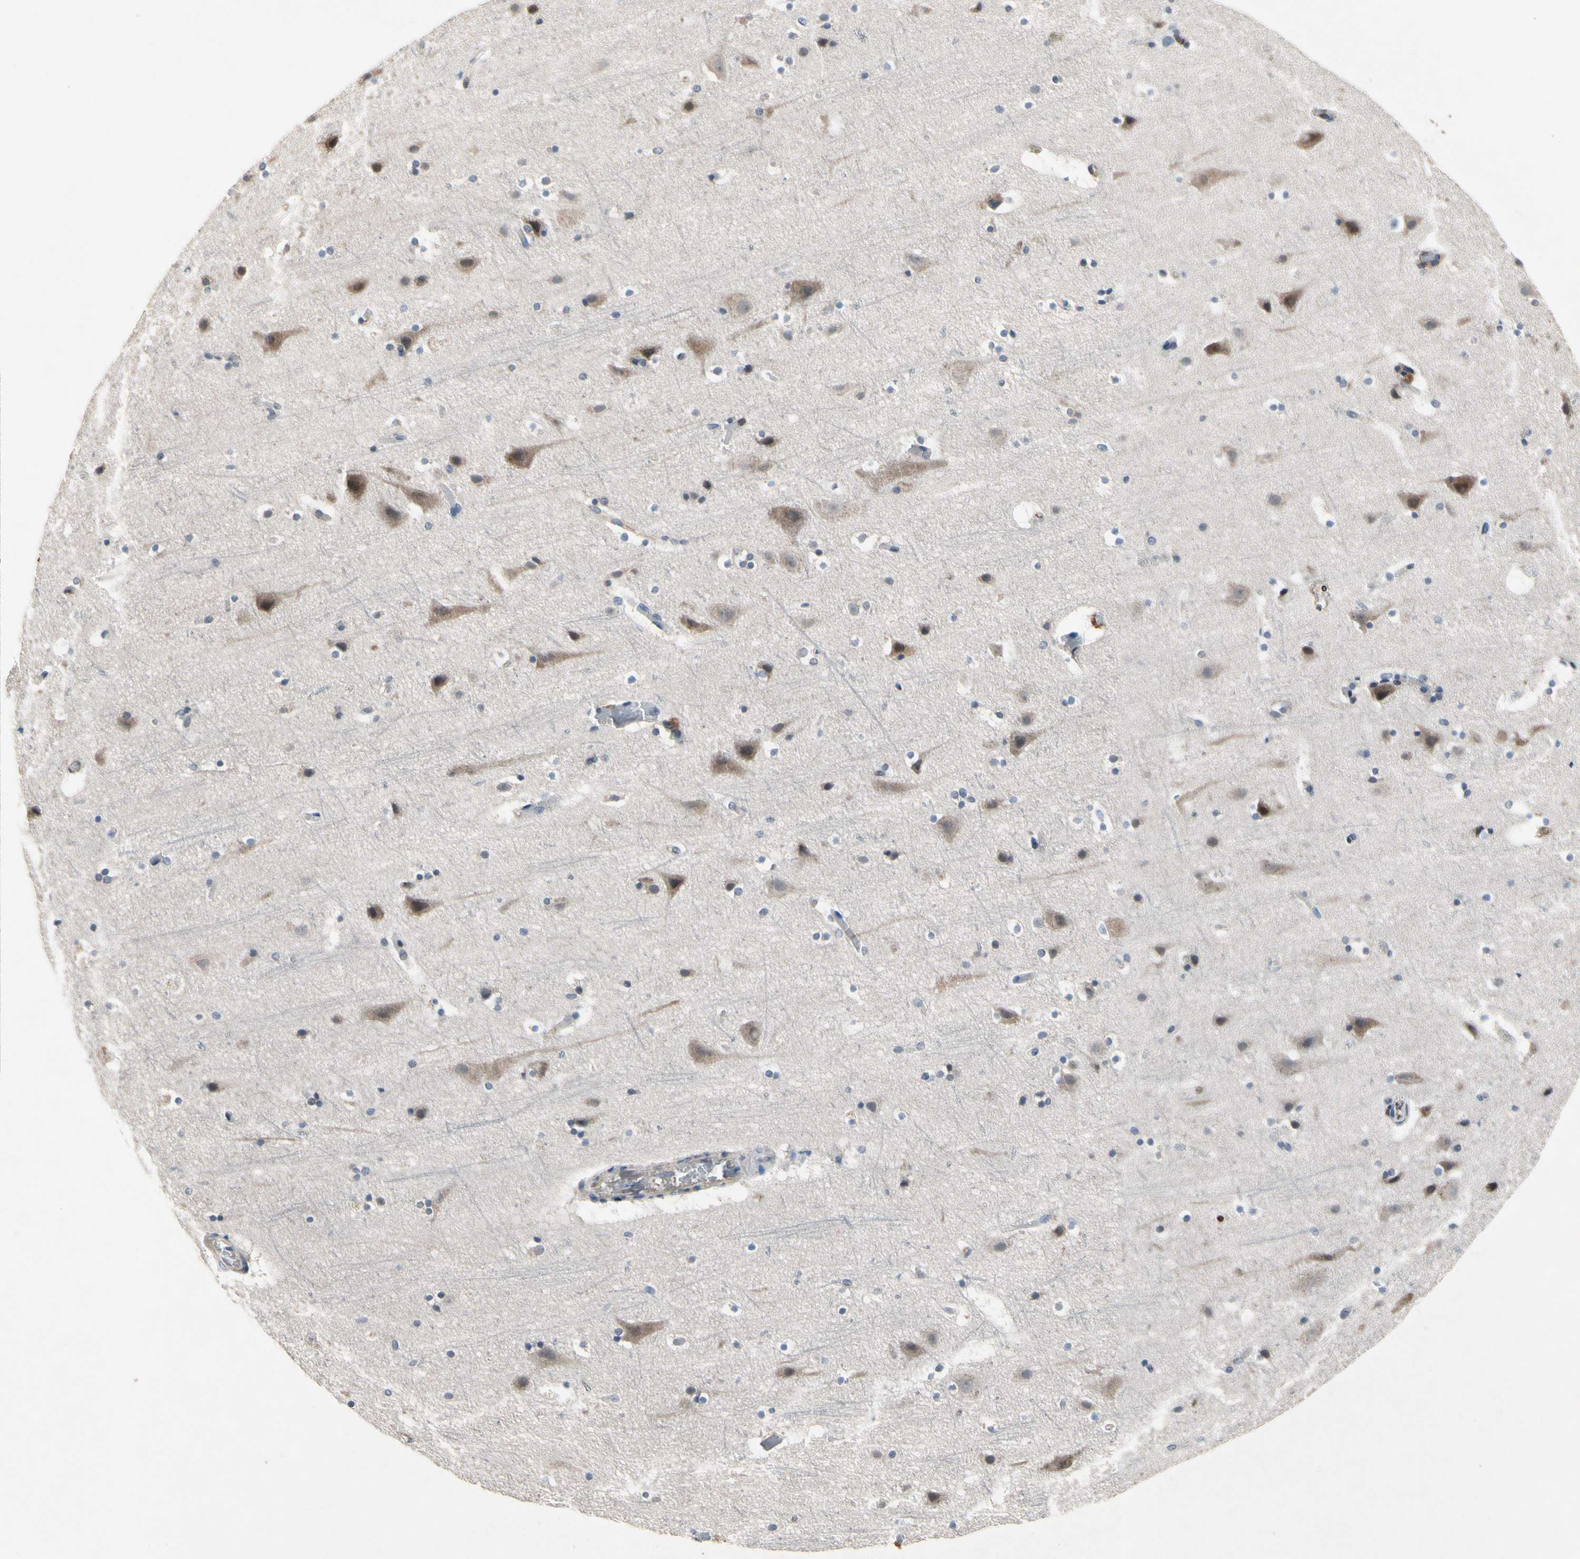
{"staining": {"intensity": "weak", "quantity": "<25%", "location": "cytoplasmic/membranous"}, "tissue": "cerebral cortex", "cell_type": "Endothelial cells", "image_type": "normal", "snomed": [{"axis": "morphology", "description": "Normal tissue, NOS"}, {"axis": "topography", "description": "Cerebral cortex"}], "caption": "This image is of benign cerebral cortex stained with IHC to label a protein in brown with the nuclei are counter-stained blue. There is no staining in endothelial cells. (DAB (3,3'-diaminobenzidine) IHC with hematoxylin counter stain).", "gene": "TBX21", "patient": {"sex": "male", "age": 45}}